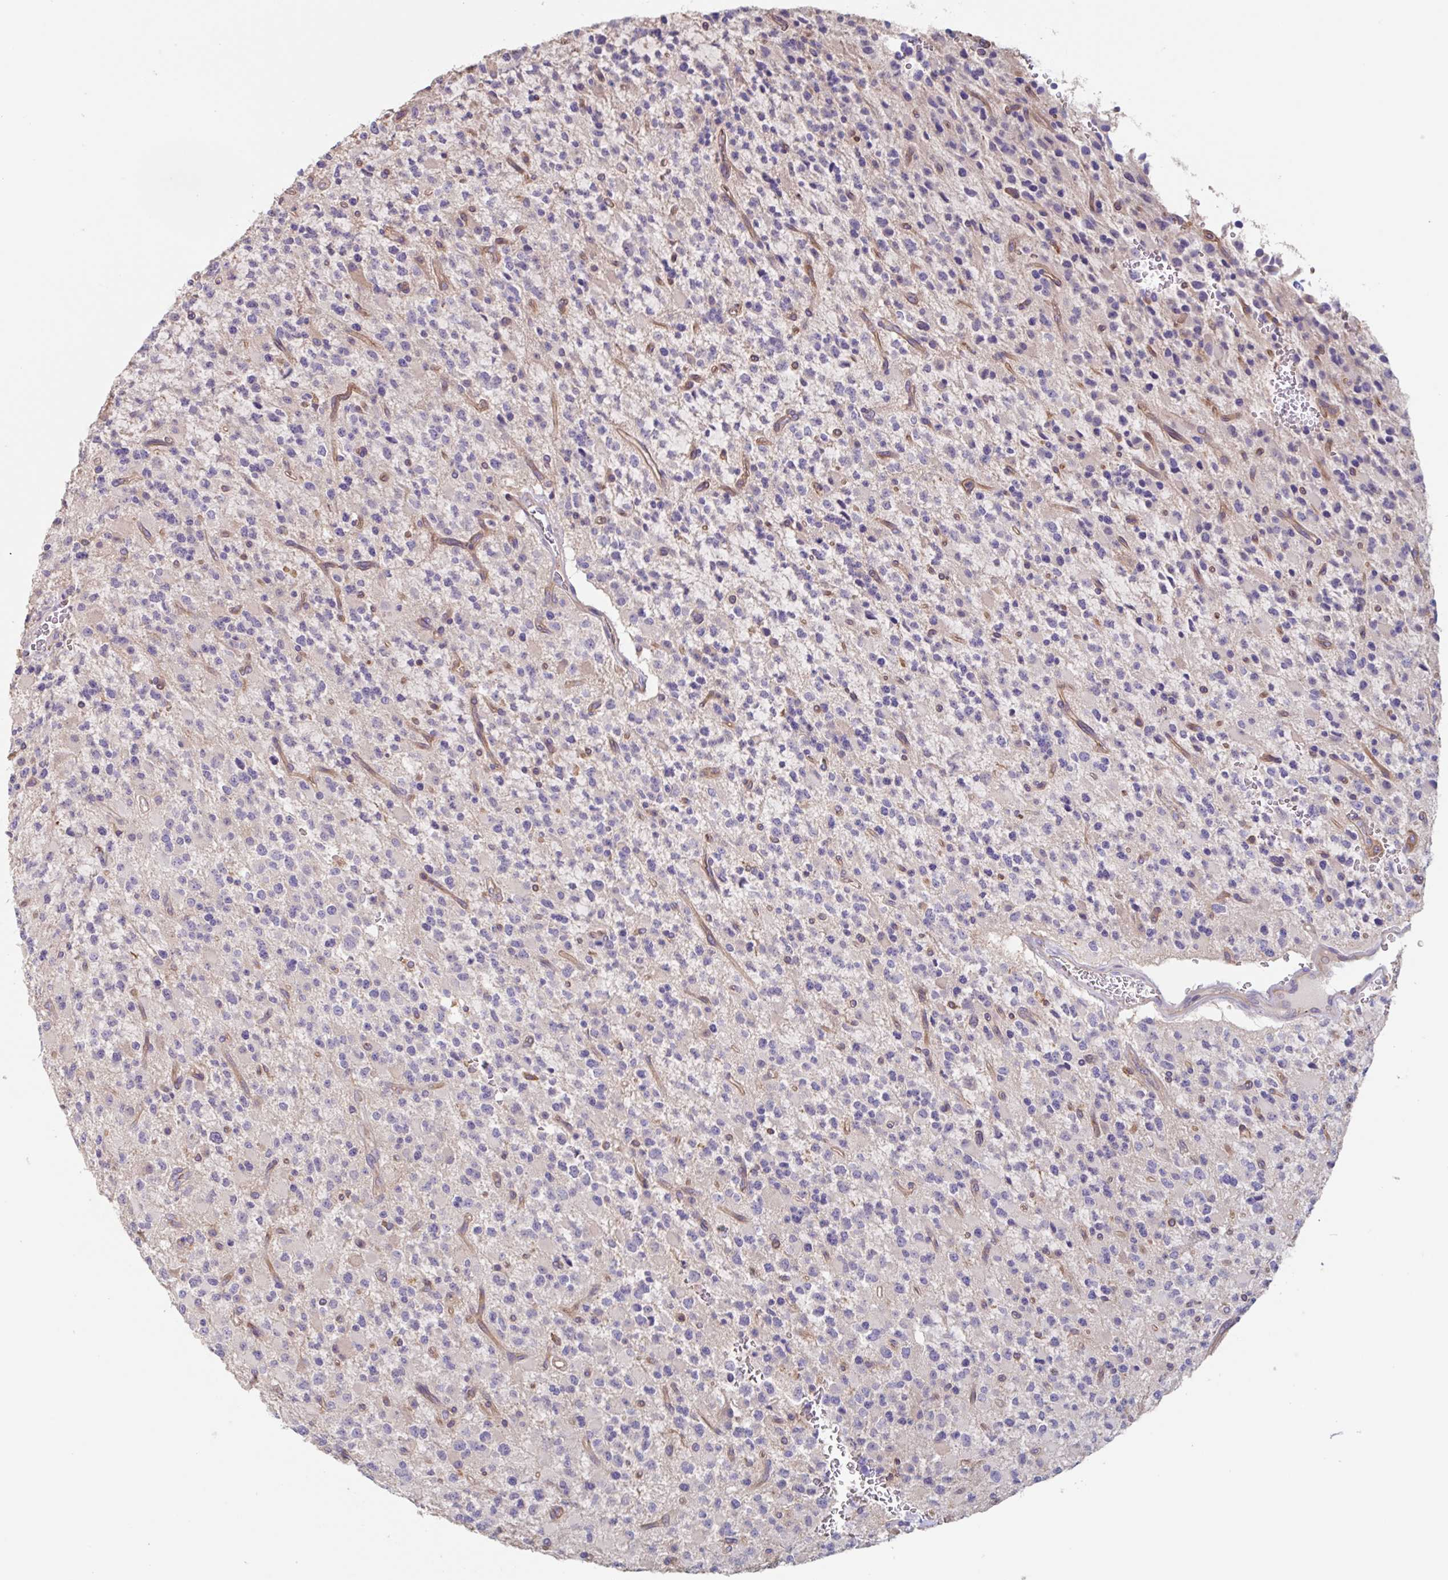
{"staining": {"intensity": "negative", "quantity": "none", "location": "none"}, "tissue": "glioma", "cell_type": "Tumor cells", "image_type": "cancer", "snomed": [{"axis": "morphology", "description": "Glioma, malignant, High grade"}, {"axis": "topography", "description": "Brain"}], "caption": "DAB immunohistochemical staining of malignant glioma (high-grade) displays no significant expression in tumor cells. (DAB (3,3'-diaminobenzidine) immunohistochemistry with hematoxylin counter stain).", "gene": "EHD4", "patient": {"sex": "male", "age": 34}}